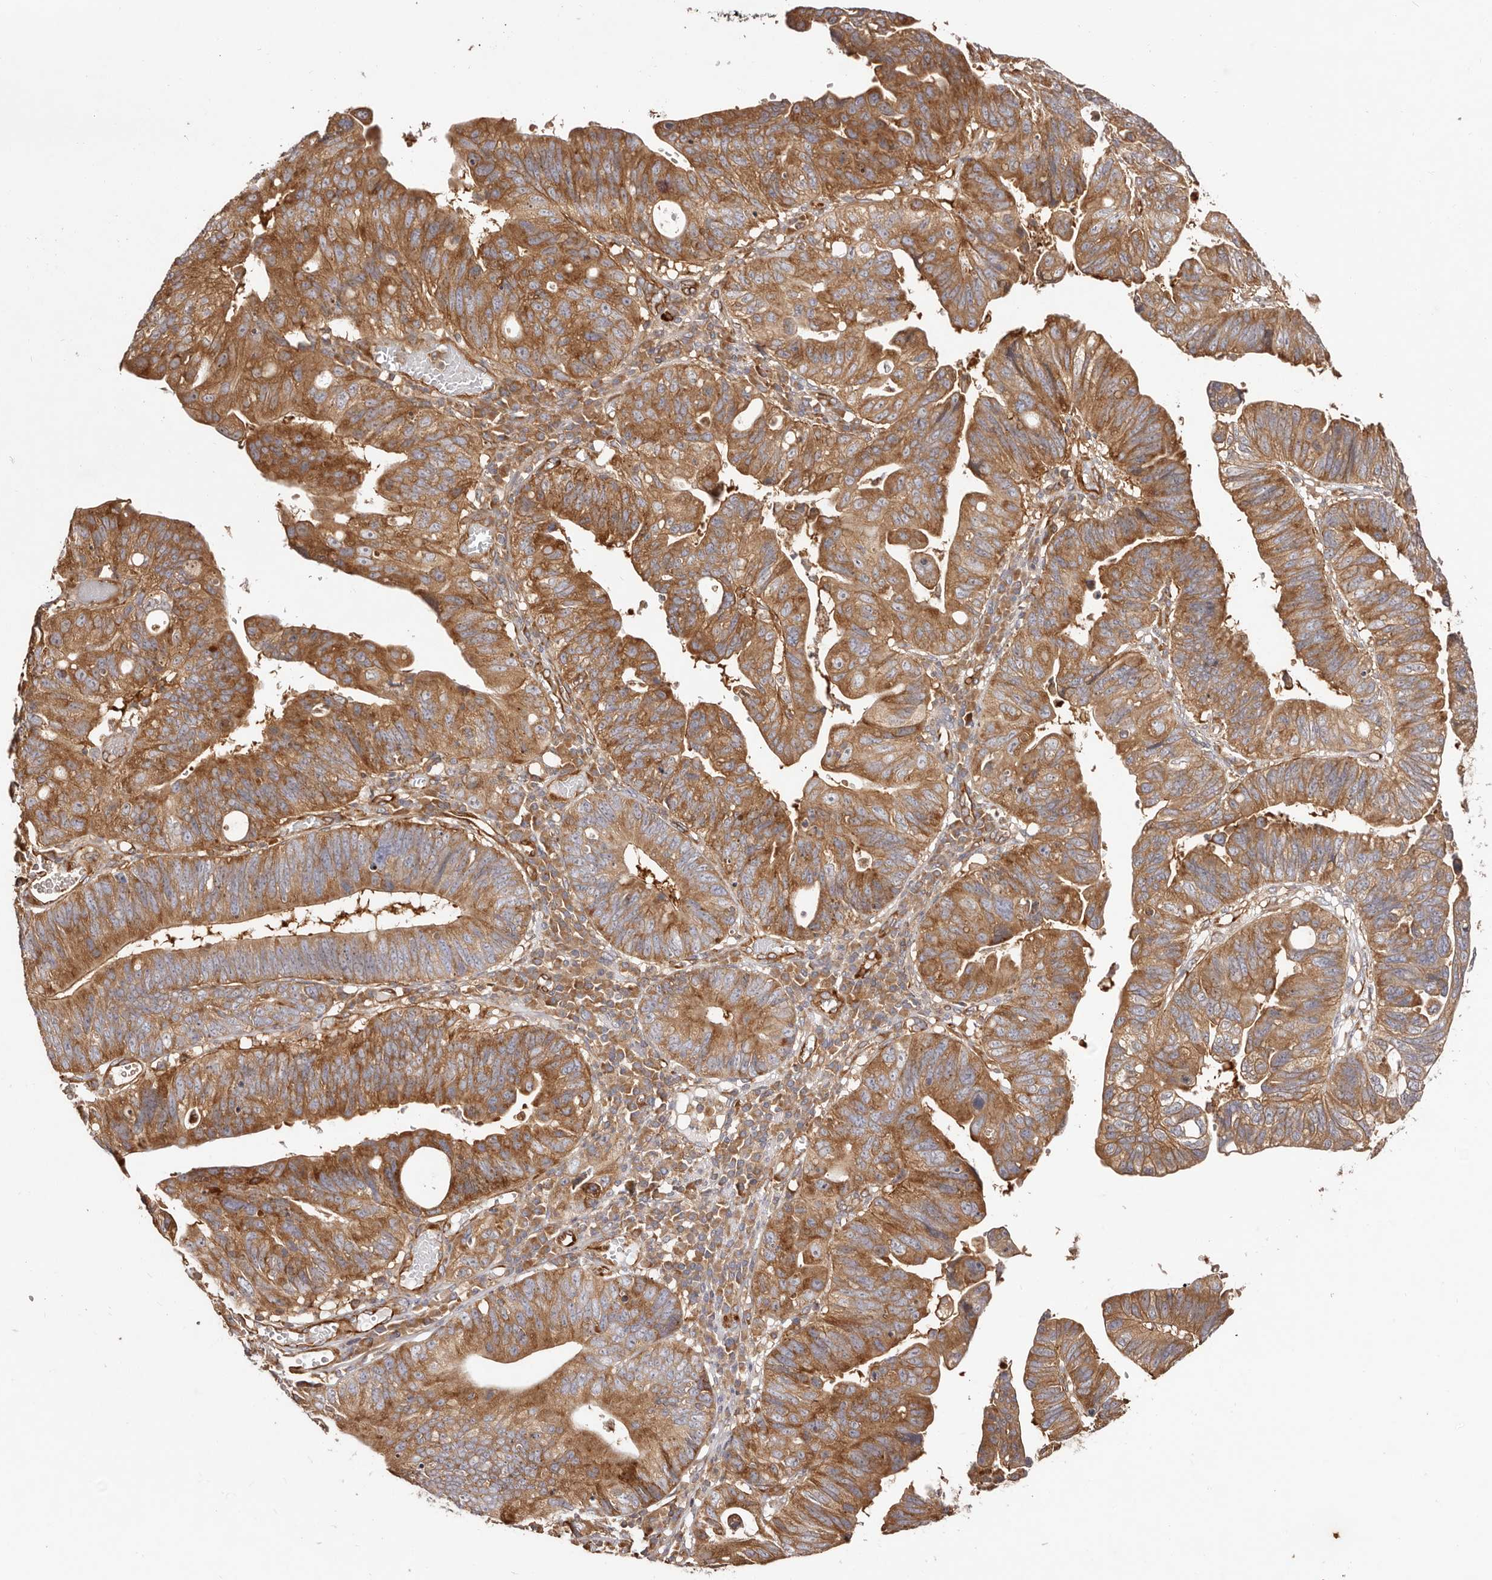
{"staining": {"intensity": "strong", "quantity": ">75%", "location": "cytoplasmic/membranous"}, "tissue": "stomach cancer", "cell_type": "Tumor cells", "image_type": "cancer", "snomed": [{"axis": "morphology", "description": "Adenocarcinoma, NOS"}, {"axis": "topography", "description": "Stomach"}], "caption": "Protein expression analysis of human stomach adenocarcinoma reveals strong cytoplasmic/membranous staining in approximately >75% of tumor cells. The staining was performed using DAB to visualize the protein expression in brown, while the nuclei were stained in blue with hematoxylin (Magnification: 20x).", "gene": "RPS6", "patient": {"sex": "male", "age": 59}}